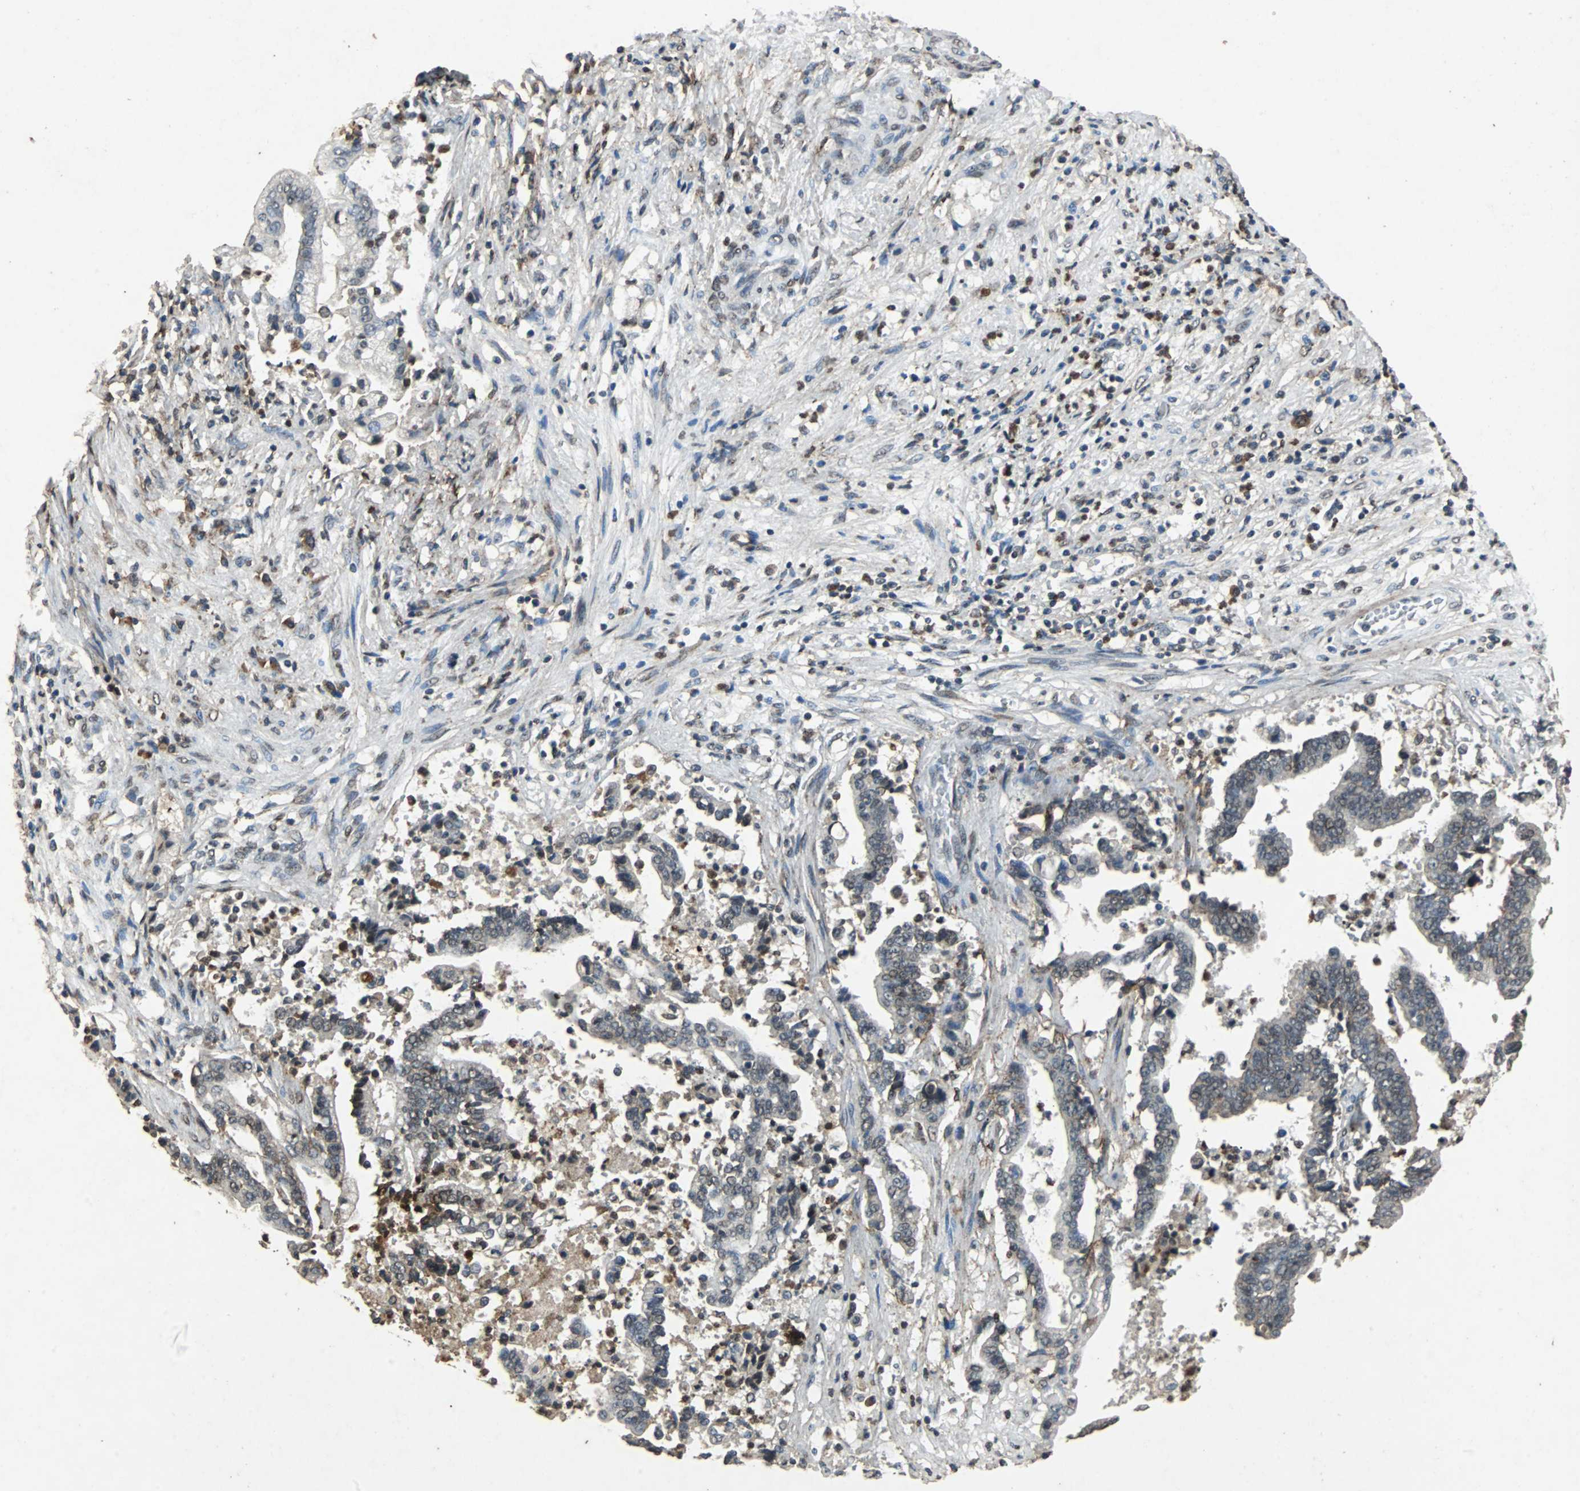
{"staining": {"intensity": "strong", "quantity": "25%-75%", "location": "nuclear"}, "tissue": "liver cancer", "cell_type": "Tumor cells", "image_type": "cancer", "snomed": [{"axis": "morphology", "description": "Cholangiocarcinoma"}, {"axis": "topography", "description": "Liver"}], "caption": "Immunohistochemical staining of human liver cancer (cholangiocarcinoma) exhibits high levels of strong nuclear protein staining in approximately 25%-75% of tumor cells.", "gene": "NAA10", "patient": {"sex": "male", "age": 57}}